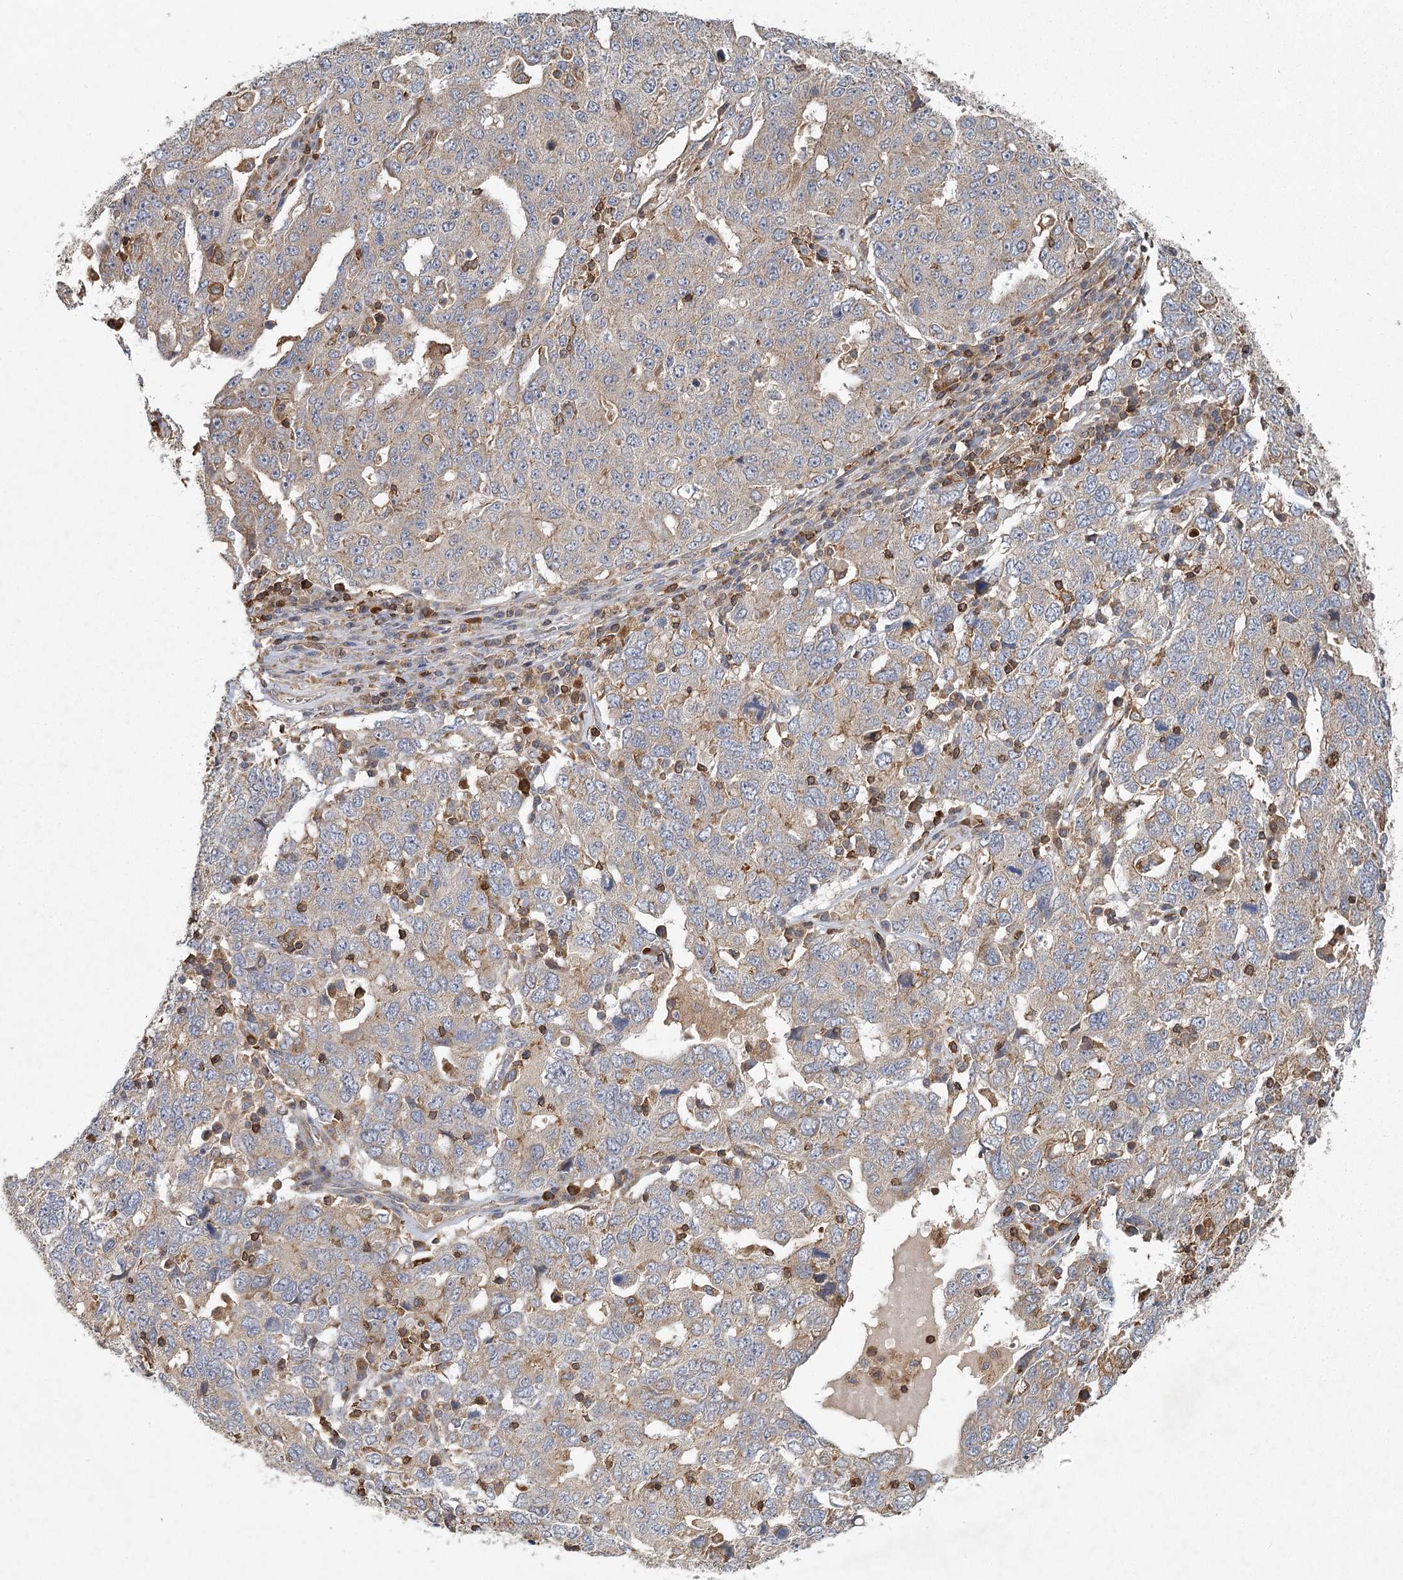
{"staining": {"intensity": "weak", "quantity": "25%-75%", "location": "cytoplasmic/membranous"}, "tissue": "ovarian cancer", "cell_type": "Tumor cells", "image_type": "cancer", "snomed": [{"axis": "morphology", "description": "Carcinoma, endometroid"}, {"axis": "topography", "description": "Ovary"}], "caption": "The histopathology image exhibits a brown stain indicating the presence of a protein in the cytoplasmic/membranous of tumor cells in endometroid carcinoma (ovarian).", "gene": "PLEKHA7", "patient": {"sex": "female", "age": 62}}